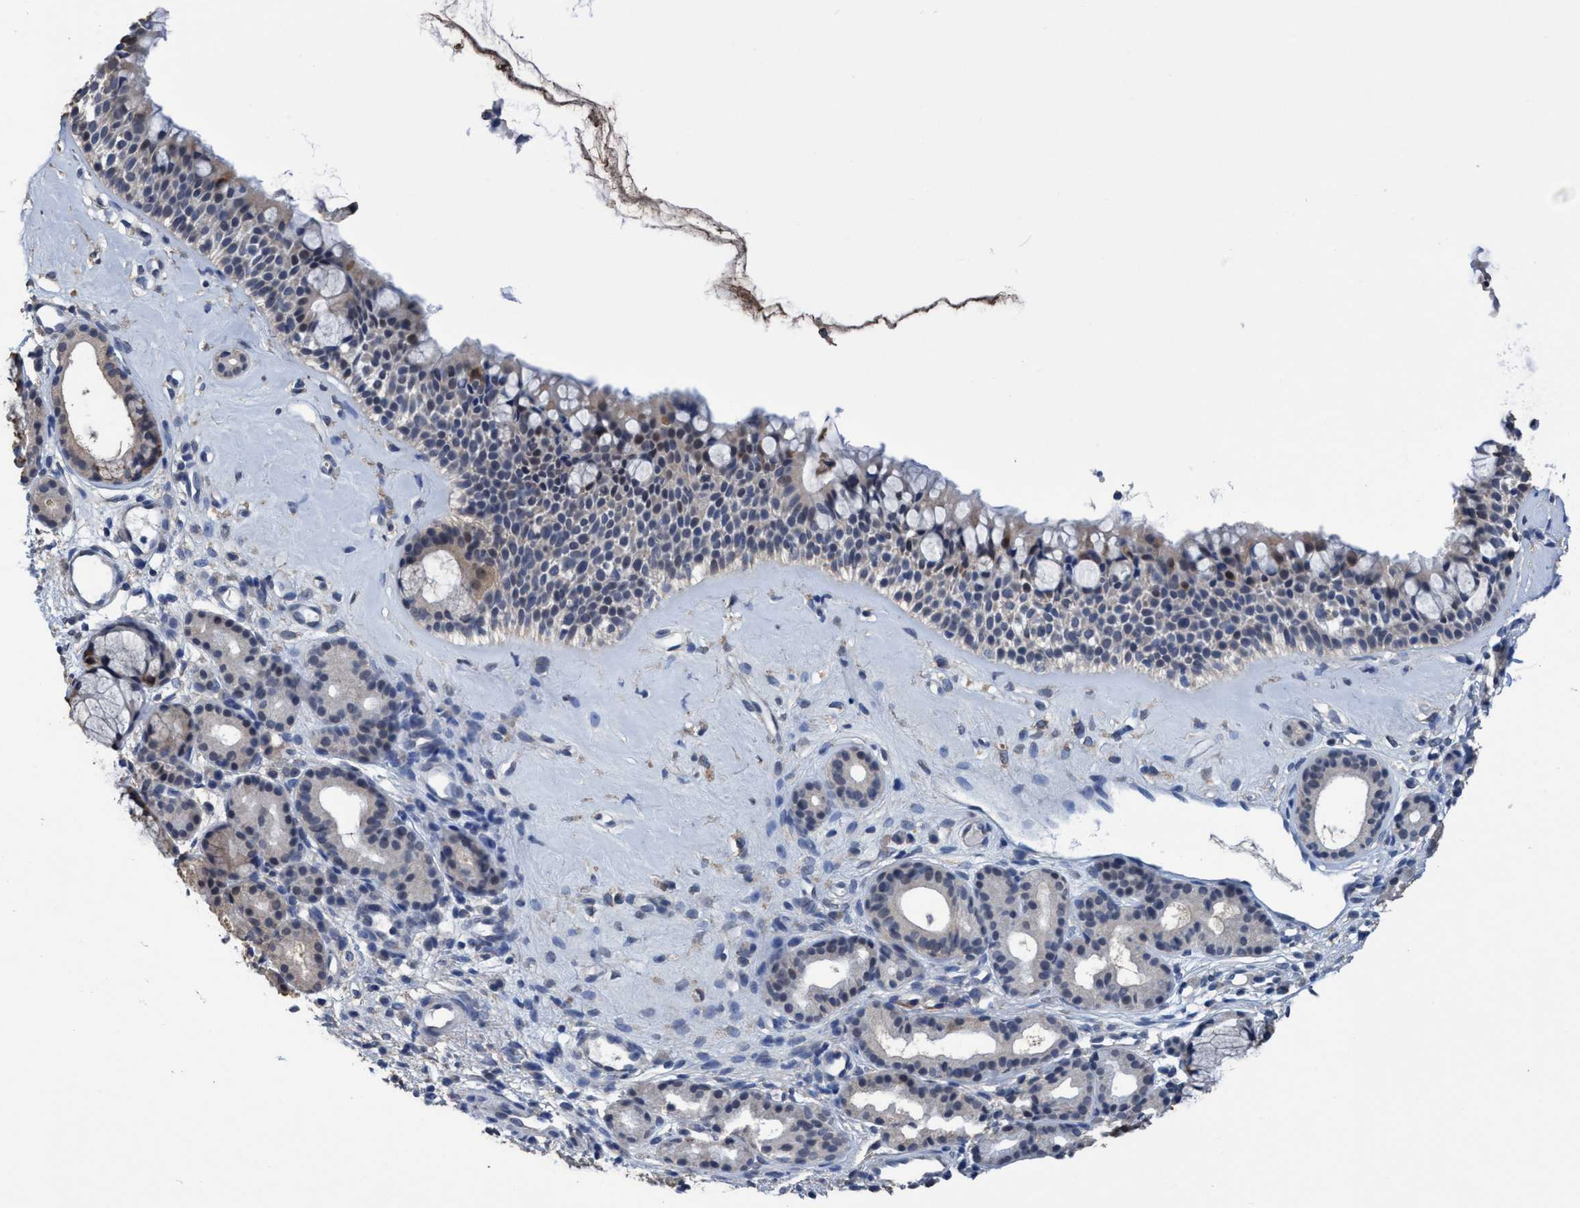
{"staining": {"intensity": "weak", "quantity": "<25%", "location": "cytoplasmic/membranous"}, "tissue": "nasopharynx", "cell_type": "Respiratory epithelial cells", "image_type": "normal", "snomed": [{"axis": "morphology", "description": "Normal tissue, NOS"}, {"axis": "topography", "description": "Nasopharynx"}], "caption": "The histopathology image reveals no staining of respiratory epithelial cells in normal nasopharynx.", "gene": "GLOD4", "patient": {"sex": "female", "age": 42}}